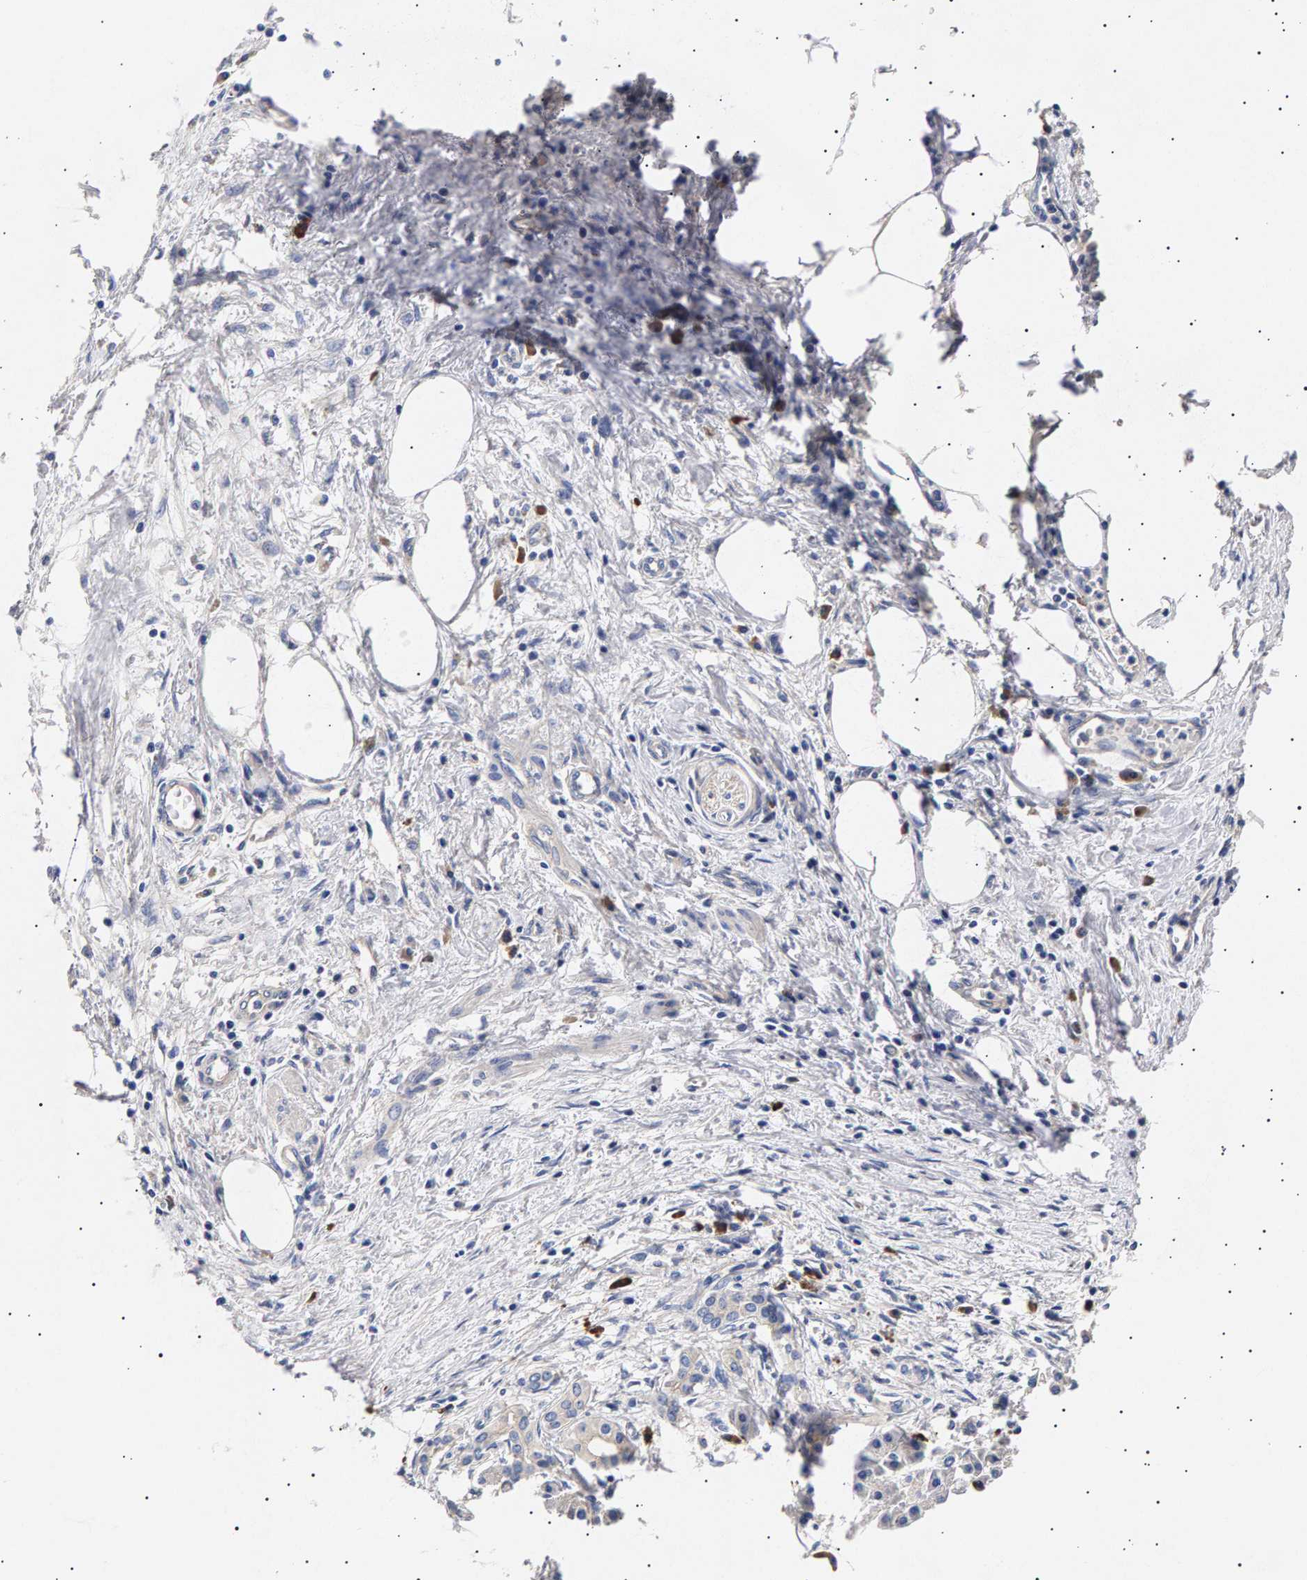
{"staining": {"intensity": "negative", "quantity": "none", "location": "none"}, "tissue": "pancreatic cancer", "cell_type": "Tumor cells", "image_type": "cancer", "snomed": [{"axis": "morphology", "description": "Adenocarcinoma, NOS"}, {"axis": "topography", "description": "Pancreas"}], "caption": "A high-resolution histopathology image shows IHC staining of adenocarcinoma (pancreatic), which demonstrates no significant staining in tumor cells. Brightfield microscopy of IHC stained with DAB (3,3'-diaminobenzidine) (brown) and hematoxylin (blue), captured at high magnification.", "gene": "ANKRD40", "patient": {"sex": "female", "age": 70}}